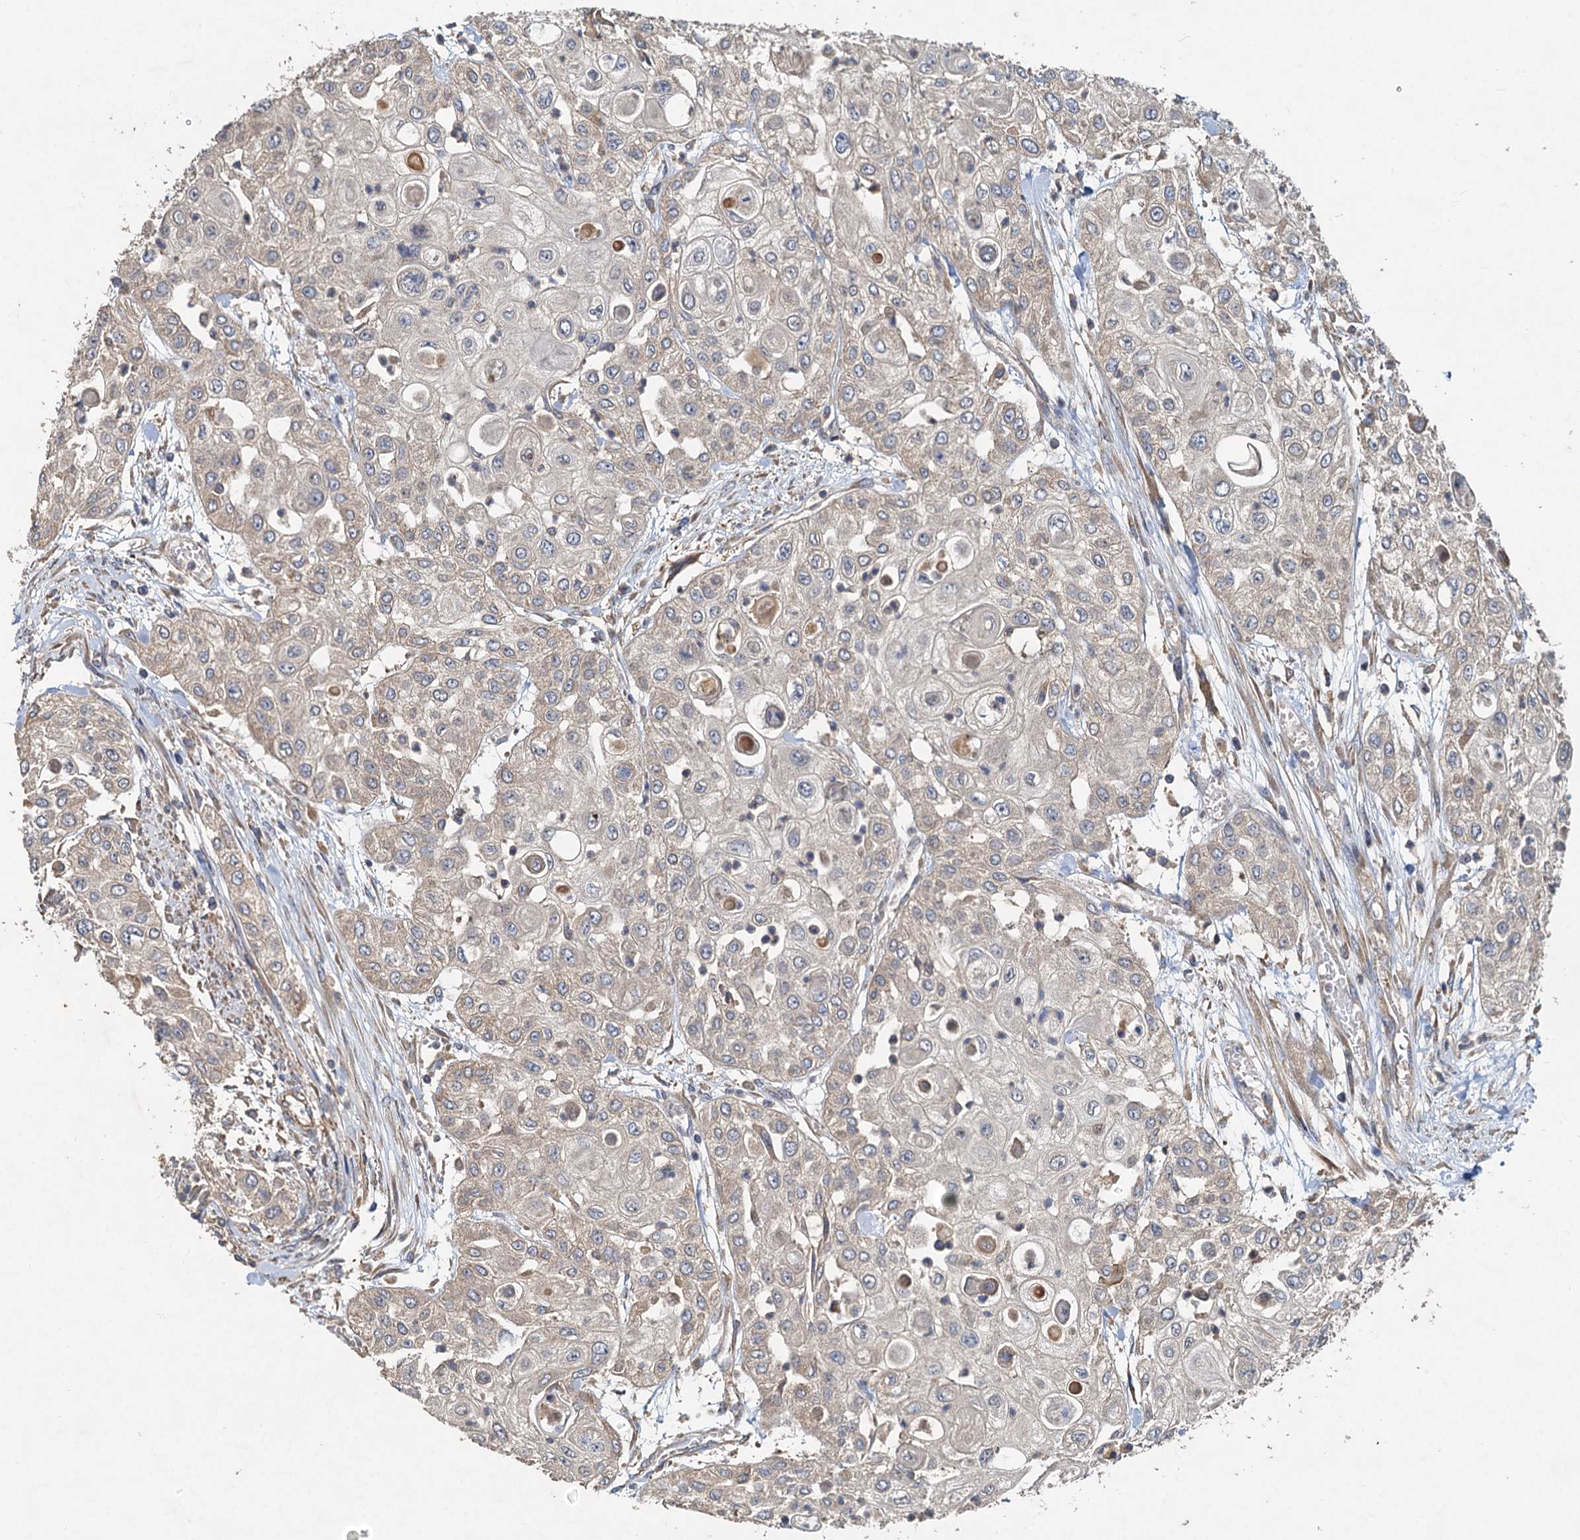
{"staining": {"intensity": "weak", "quantity": "<25%", "location": "cytoplasmic/membranous"}, "tissue": "urothelial cancer", "cell_type": "Tumor cells", "image_type": "cancer", "snomed": [{"axis": "morphology", "description": "Urothelial carcinoma, High grade"}, {"axis": "topography", "description": "Urinary bladder"}], "caption": "The IHC photomicrograph has no significant expression in tumor cells of urothelial cancer tissue.", "gene": "HYI", "patient": {"sex": "female", "age": 79}}